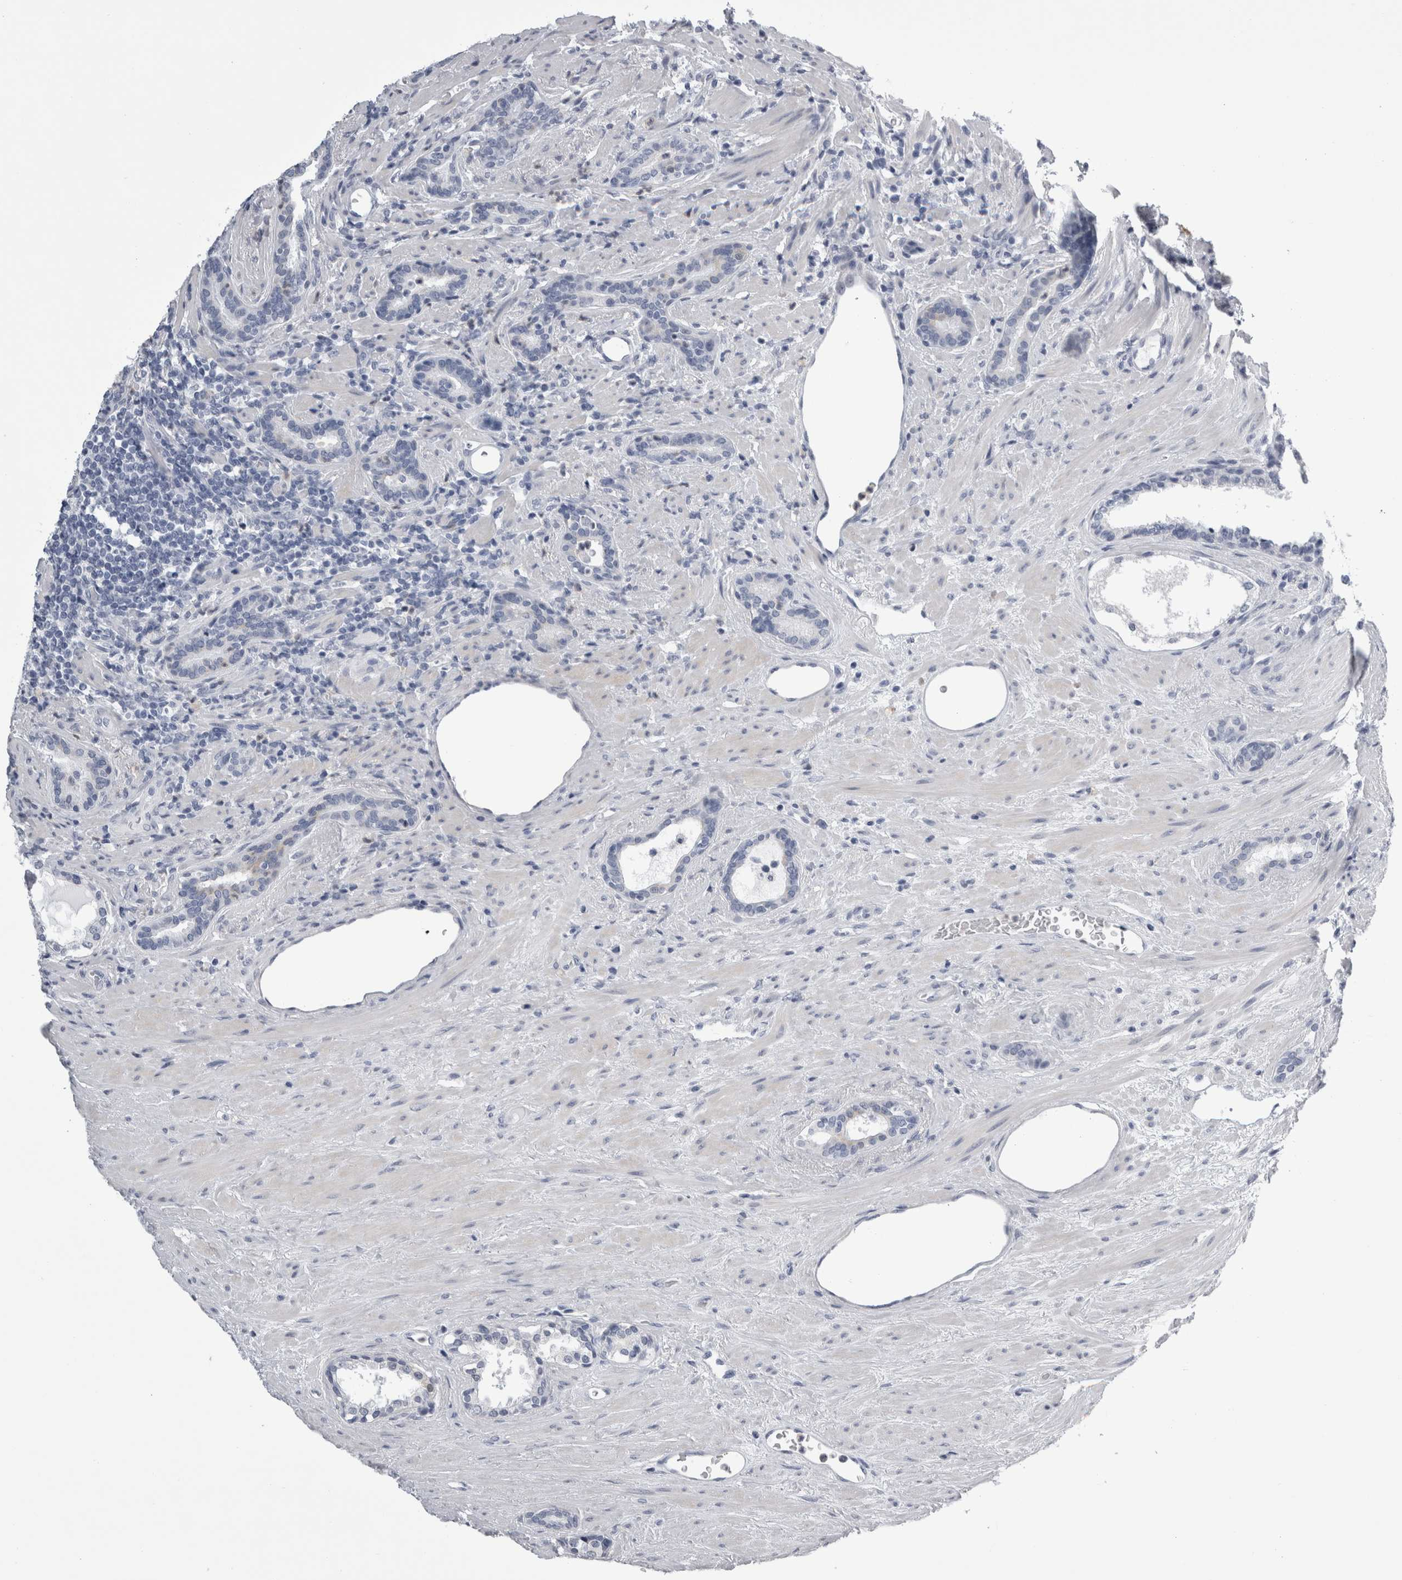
{"staining": {"intensity": "negative", "quantity": "none", "location": "none"}, "tissue": "prostate cancer", "cell_type": "Tumor cells", "image_type": "cancer", "snomed": [{"axis": "morphology", "description": "Adenocarcinoma, High grade"}, {"axis": "topography", "description": "Prostate"}], "caption": "Prostate cancer stained for a protein using IHC displays no positivity tumor cells.", "gene": "ALDH8A1", "patient": {"sex": "male", "age": 71}}